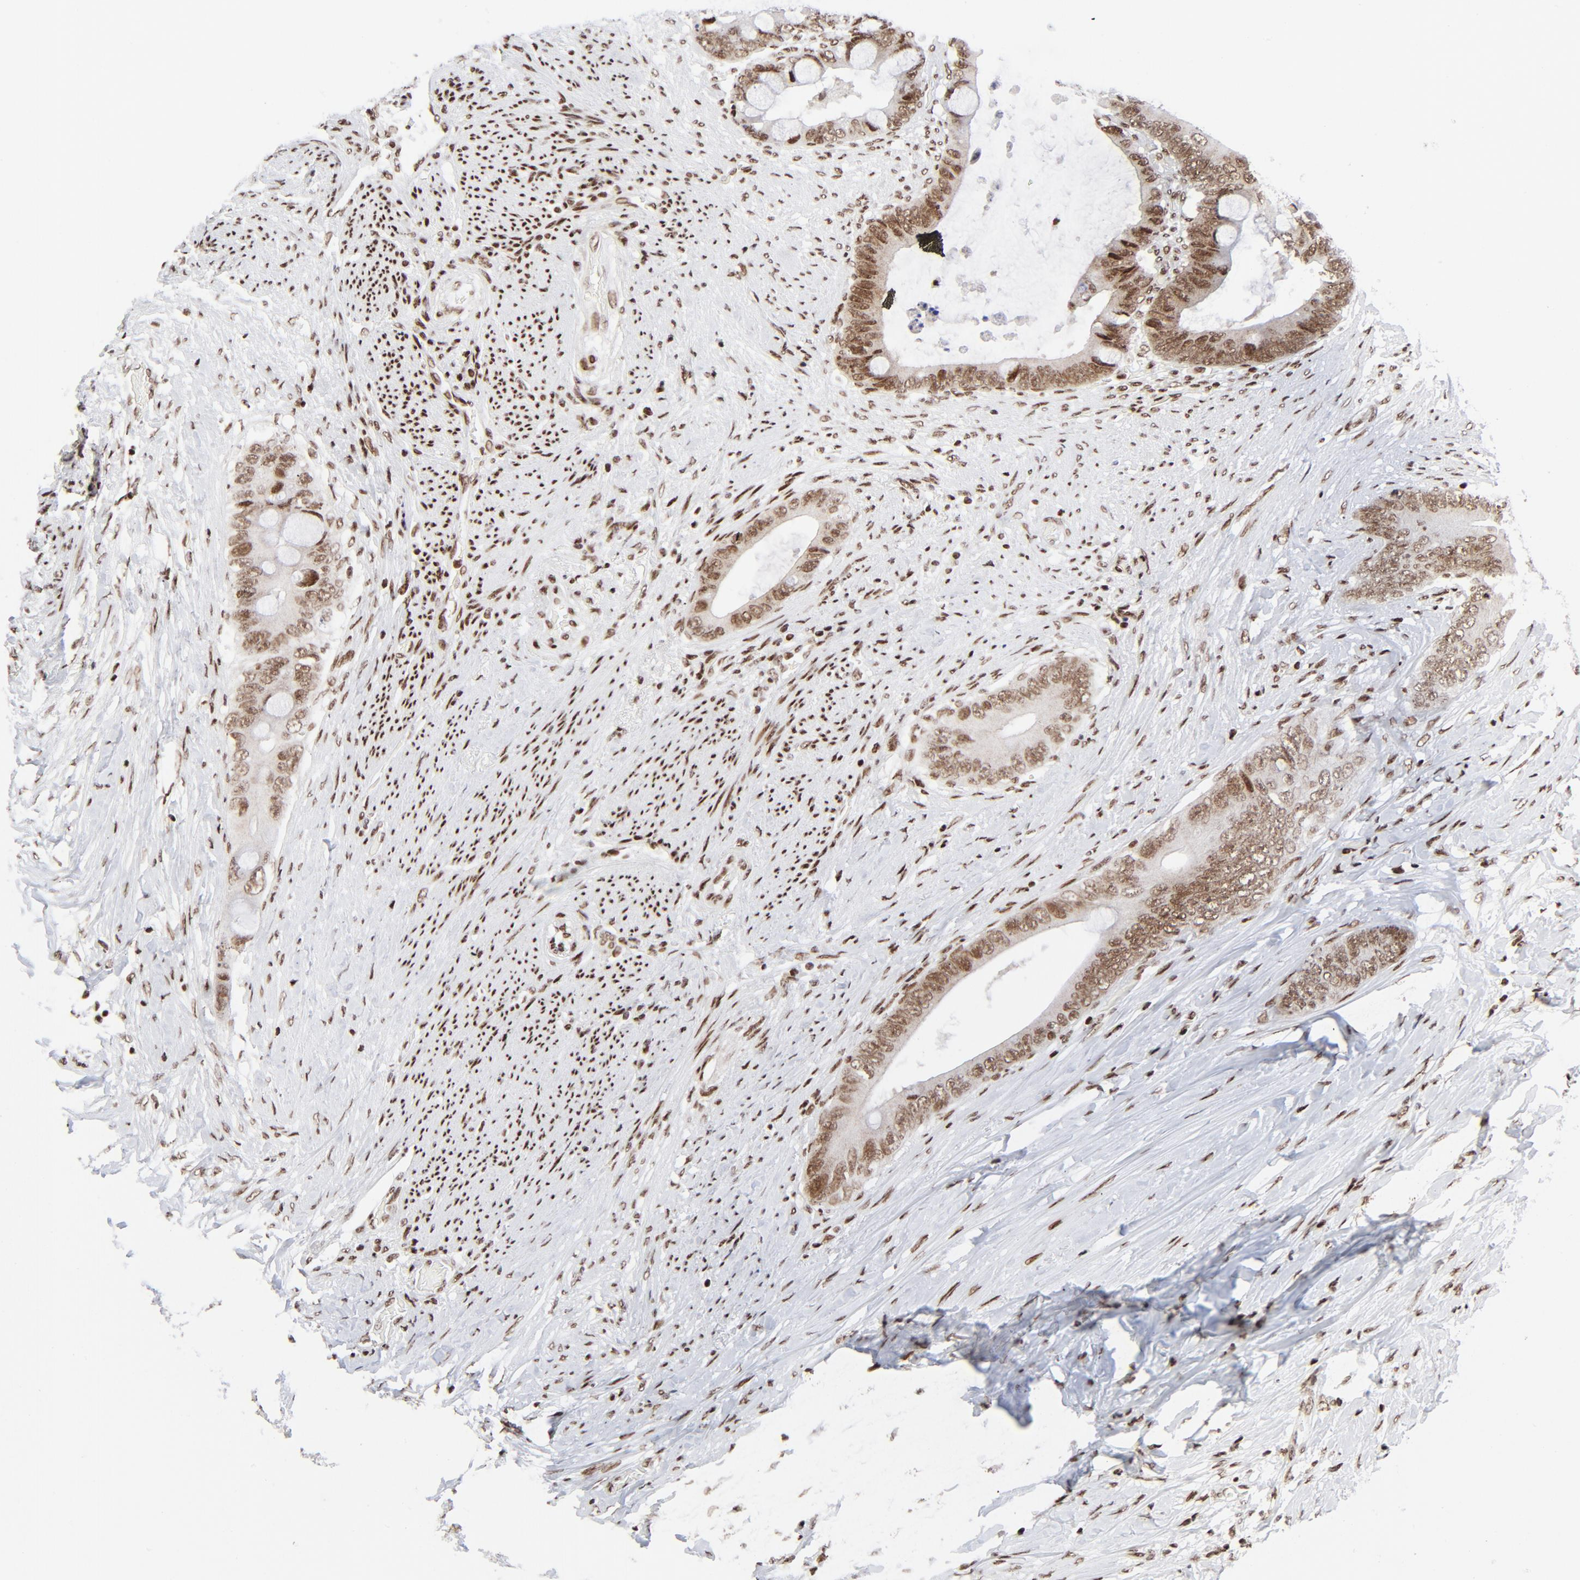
{"staining": {"intensity": "moderate", "quantity": ">75%", "location": "nuclear"}, "tissue": "colorectal cancer", "cell_type": "Tumor cells", "image_type": "cancer", "snomed": [{"axis": "morphology", "description": "Normal tissue, NOS"}, {"axis": "morphology", "description": "Adenocarcinoma, NOS"}, {"axis": "topography", "description": "Rectum"}, {"axis": "topography", "description": "Peripheral nerve tissue"}], "caption": "Moderate nuclear staining for a protein is present in approximately >75% of tumor cells of colorectal cancer (adenocarcinoma) using IHC.", "gene": "NFYB", "patient": {"sex": "female", "age": 77}}